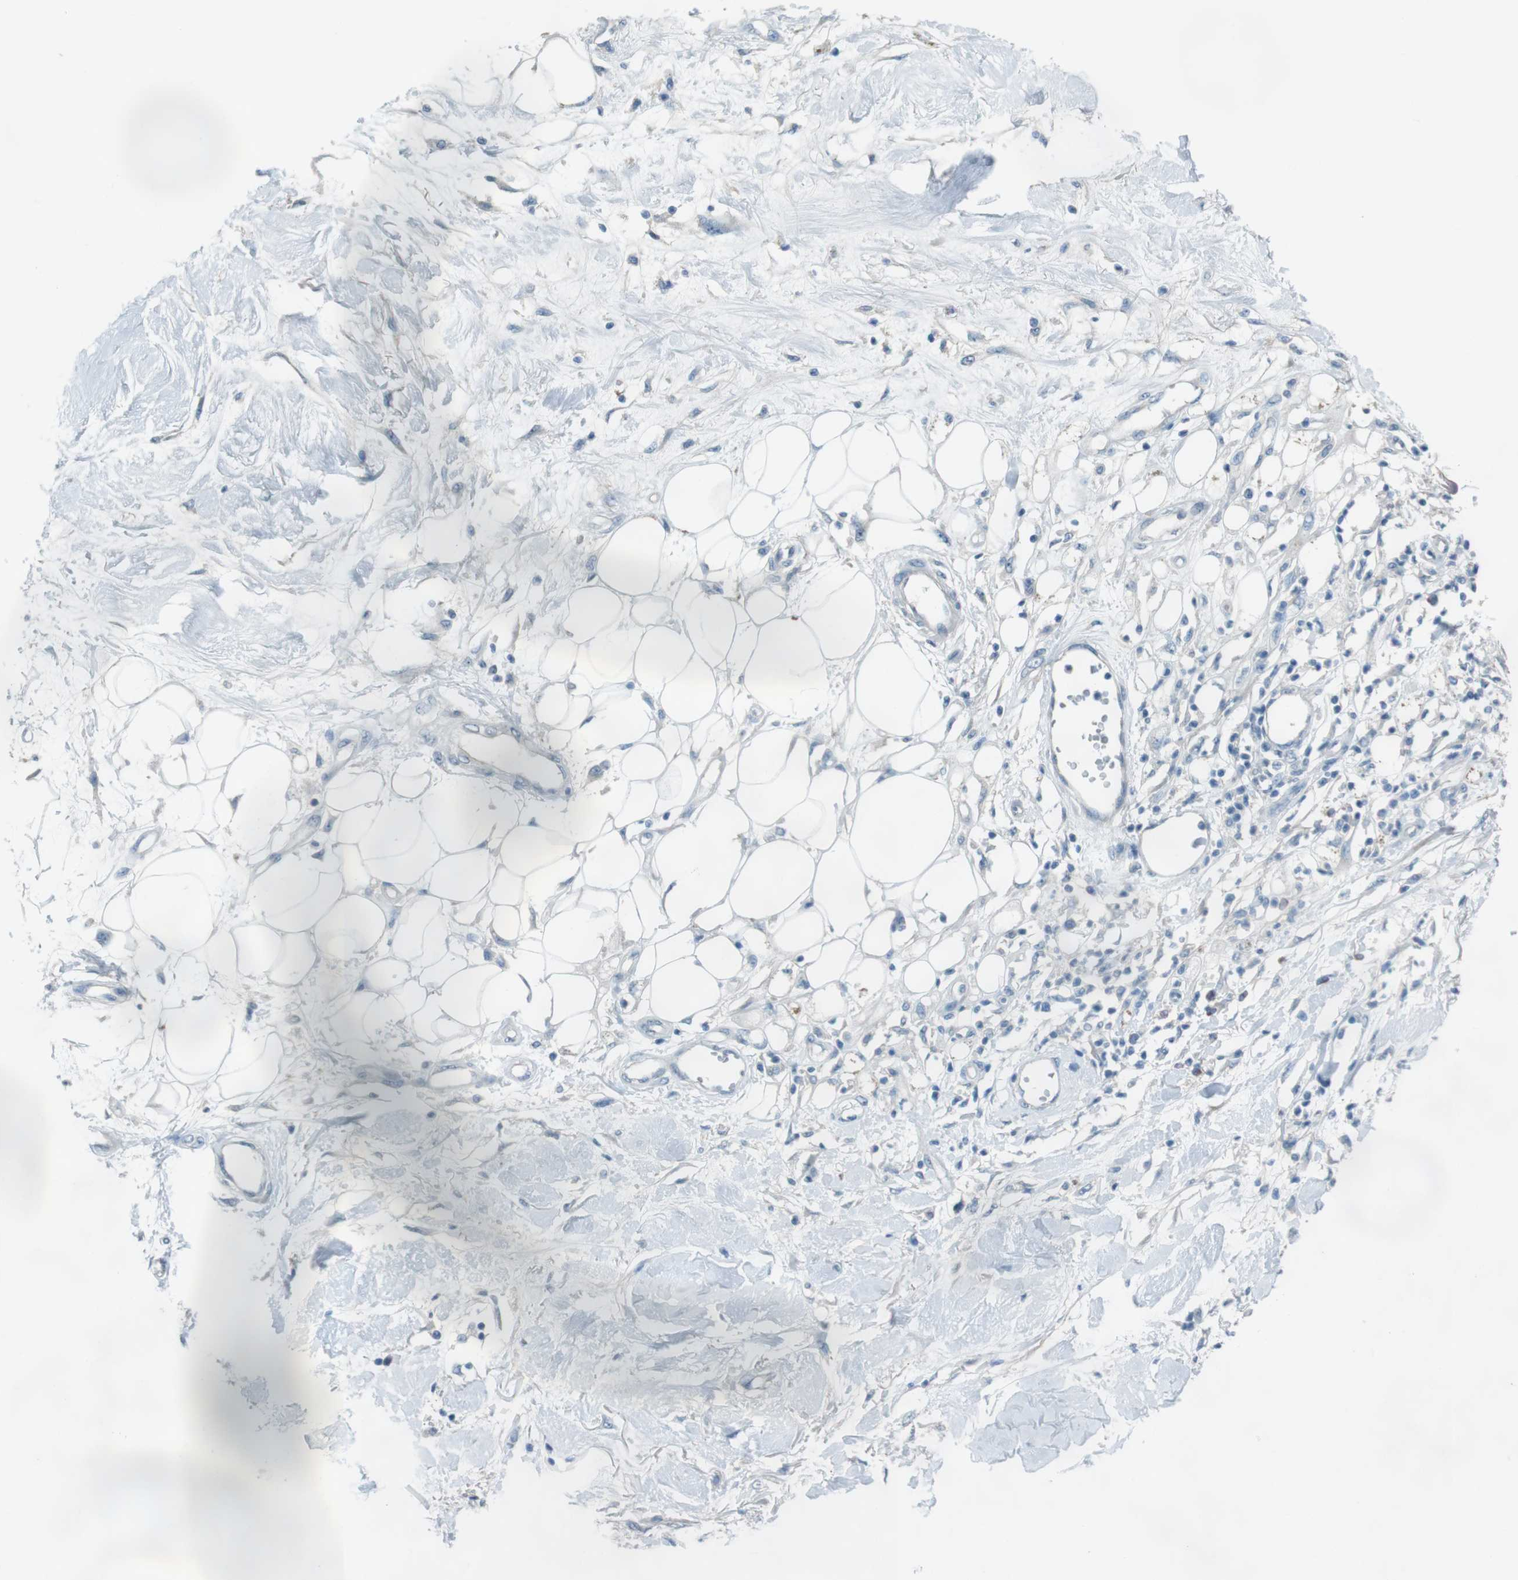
{"staining": {"intensity": "negative", "quantity": "none", "location": "none"}, "tissue": "adipose tissue", "cell_type": "Adipocytes", "image_type": "normal", "snomed": [{"axis": "morphology", "description": "Normal tissue, NOS"}, {"axis": "morphology", "description": "Squamous cell carcinoma, NOS"}, {"axis": "topography", "description": "Skin"}, {"axis": "topography", "description": "Peripheral nerve tissue"}], "caption": "IHC image of unremarkable human adipose tissue stained for a protein (brown), which exhibits no positivity in adipocytes. (Stains: DAB IHC with hematoxylin counter stain, Microscopy: brightfield microscopy at high magnification).", "gene": "ENTPD7", "patient": {"sex": "male", "age": 83}}